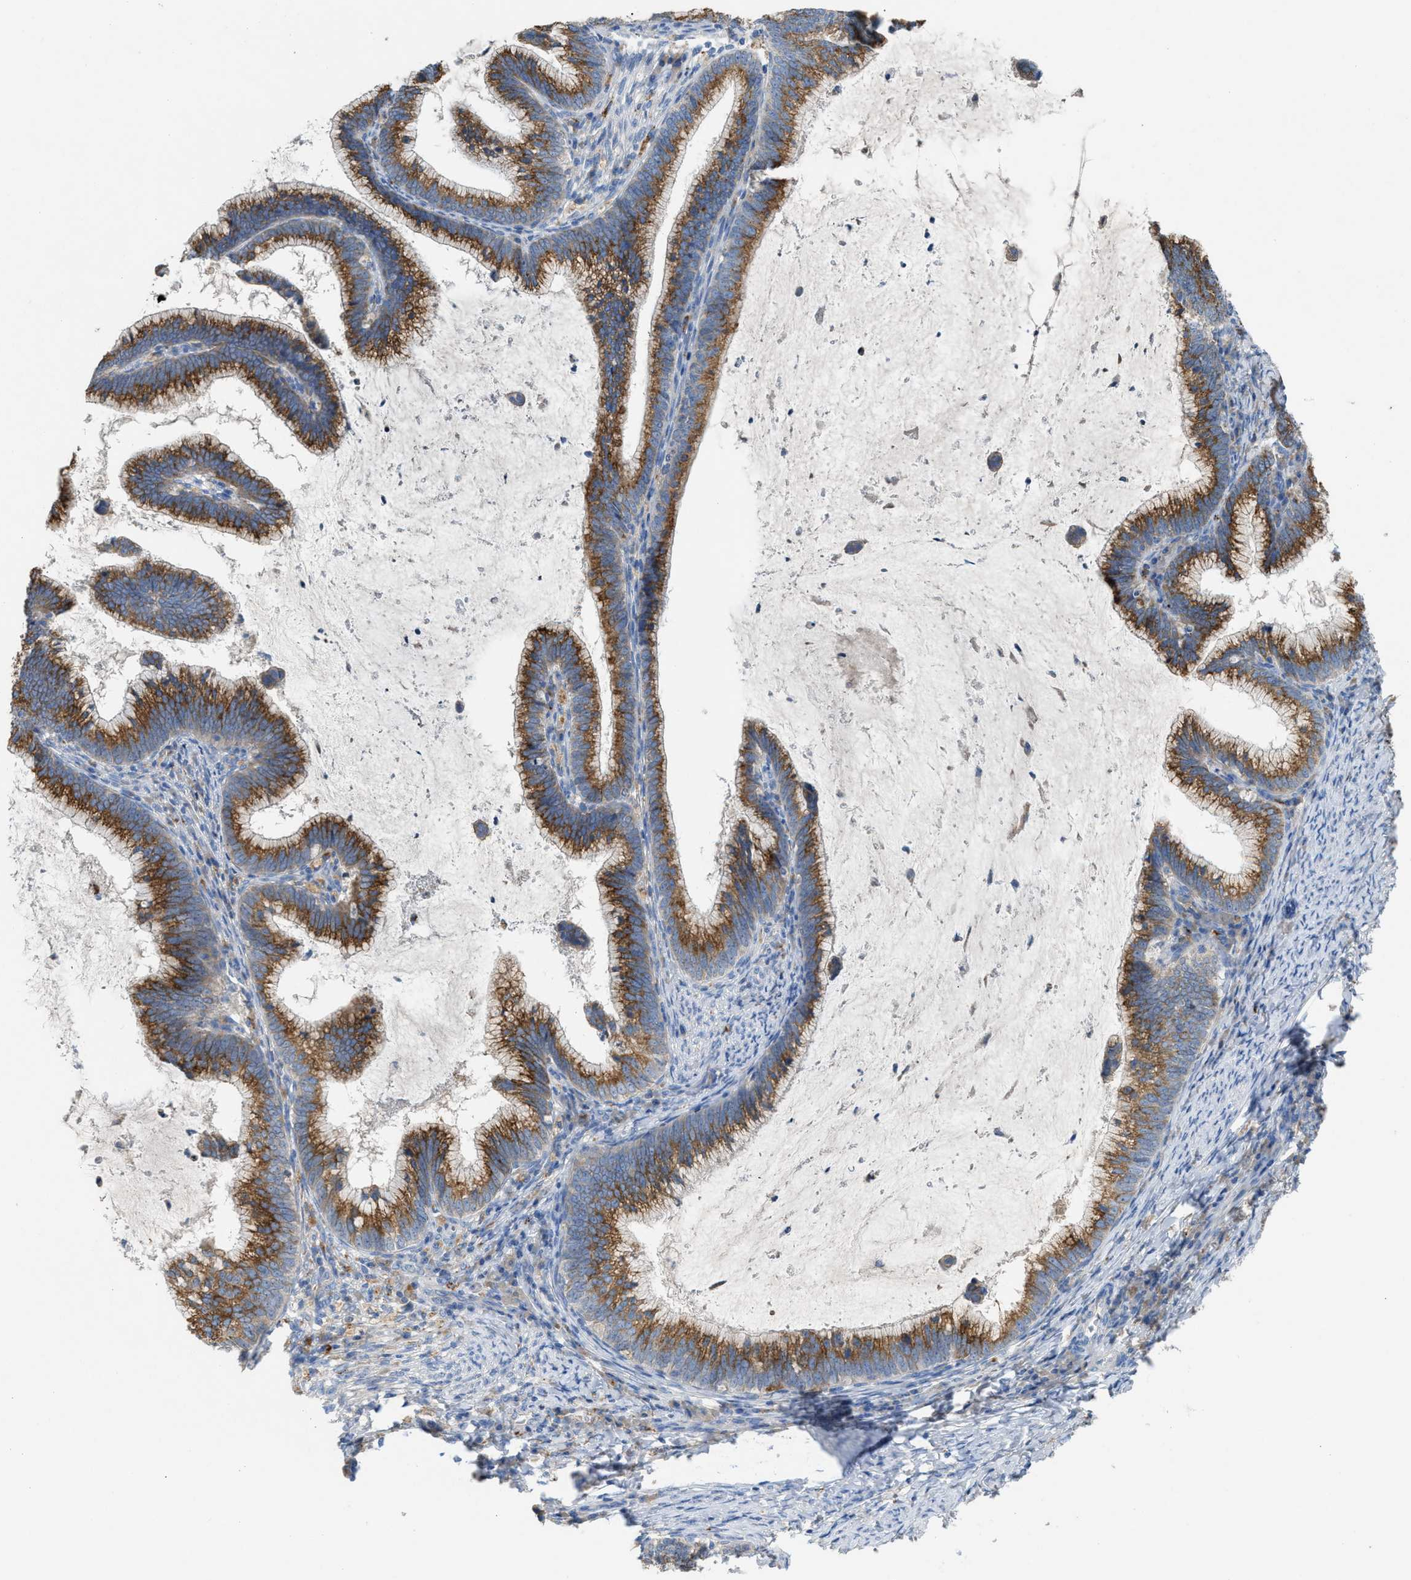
{"staining": {"intensity": "strong", "quantity": ">75%", "location": "cytoplasmic/membranous"}, "tissue": "cervical cancer", "cell_type": "Tumor cells", "image_type": "cancer", "snomed": [{"axis": "morphology", "description": "Adenocarcinoma, NOS"}, {"axis": "topography", "description": "Cervix"}], "caption": "Immunohistochemical staining of adenocarcinoma (cervical) exhibits high levels of strong cytoplasmic/membranous staining in approximately >75% of tumor cells.", "gene": "AOAH", "patient": {"sex": "female", "age": 36}}